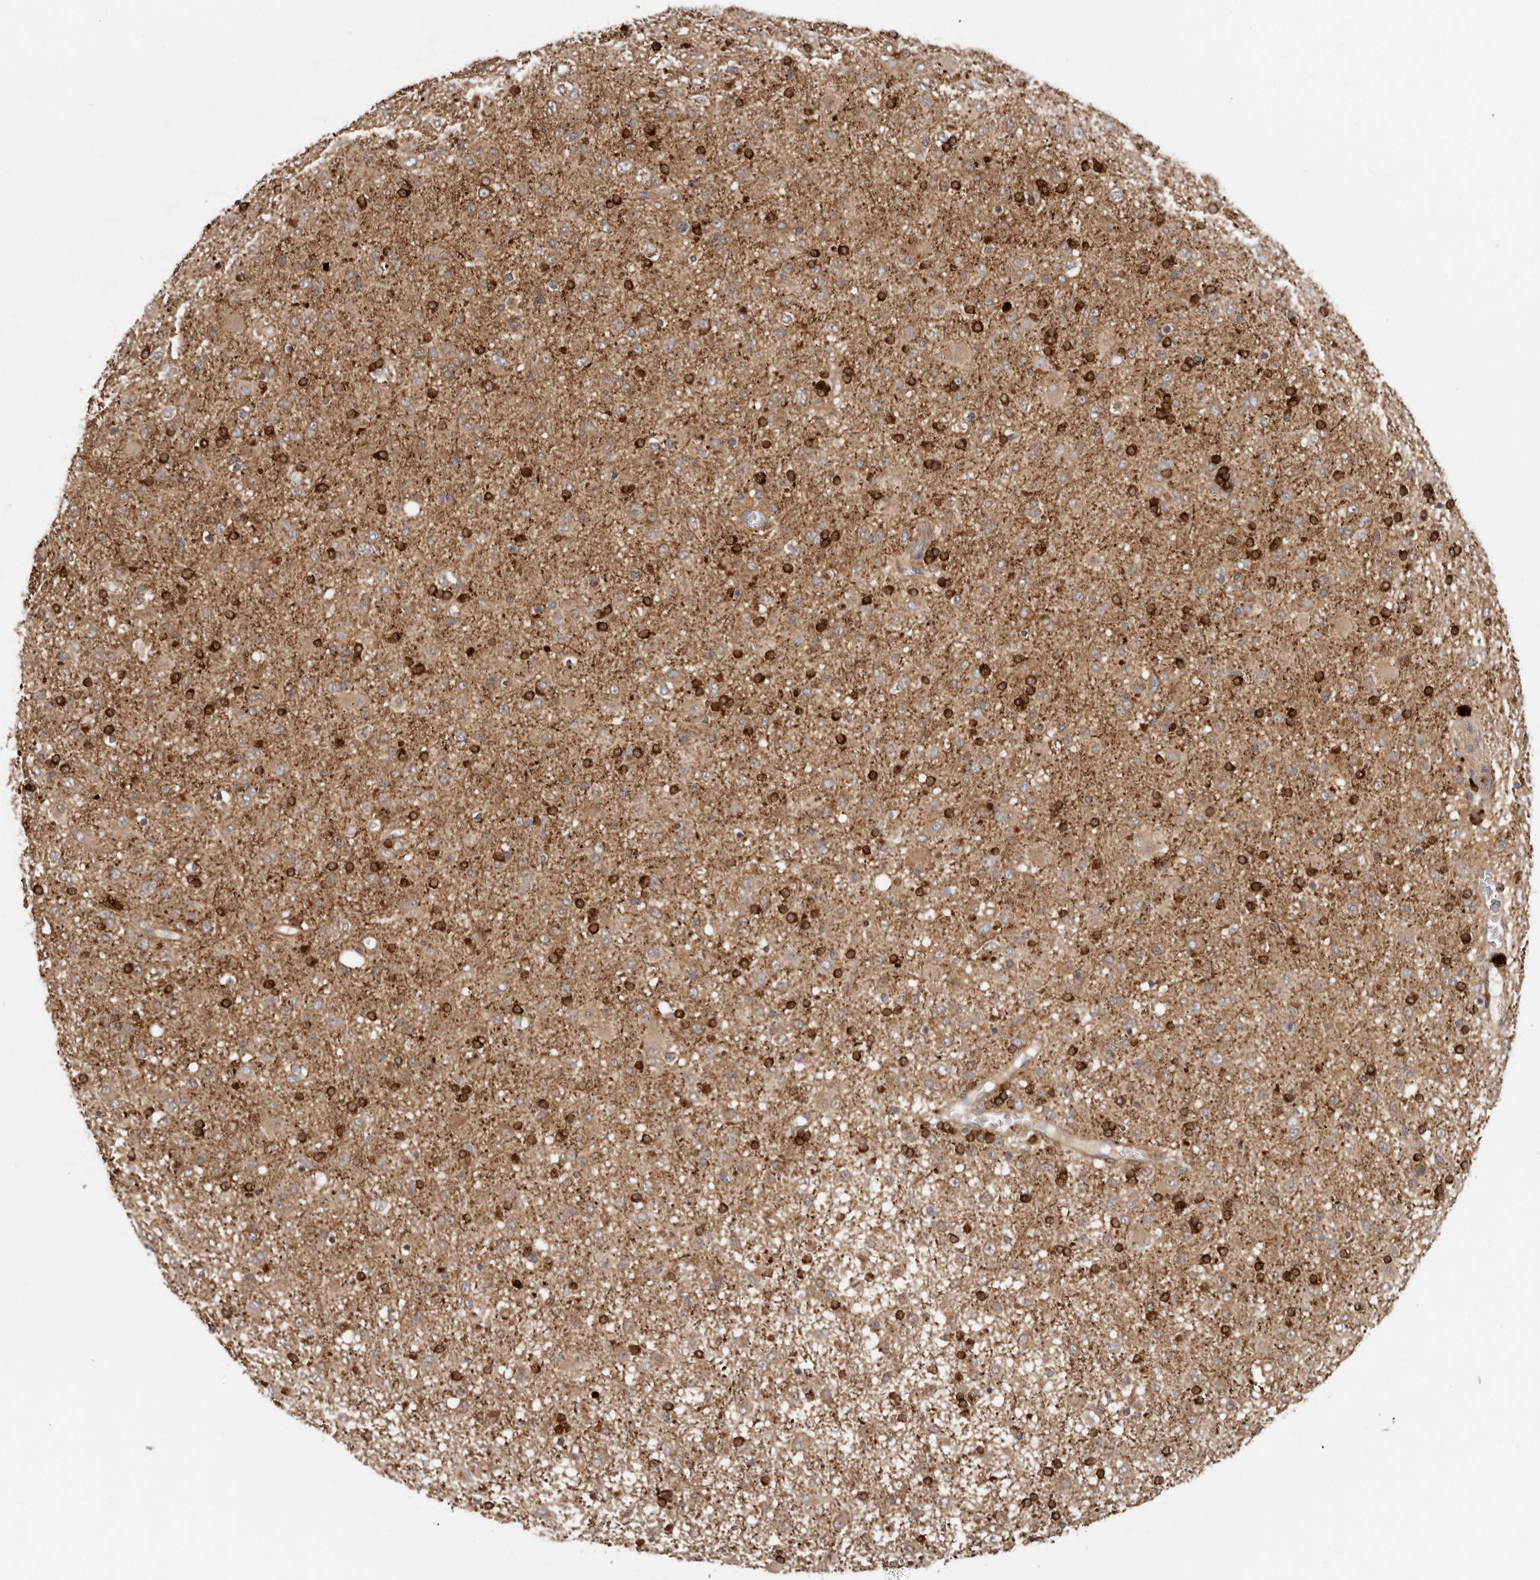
{"staining": {"intensity": "strong", "quantity": "25%-75%", "location": "cytoplasmic/membranous"}, "tissue": "glioma", "cell_type": "Tumor cells", "image_type": "cancer", "snomed": [{"axis": "morphology", "description": "Glioma, malignant, Low grade"}, {"axis": "topography", "description": "Brain"}], "caption": "Malignant glioma (low-grade) stained with a protein marker exhibits strong staining in tumor cells.", "gene": "GOT1L1", "patient": {"sex": "male", "age": 65}}